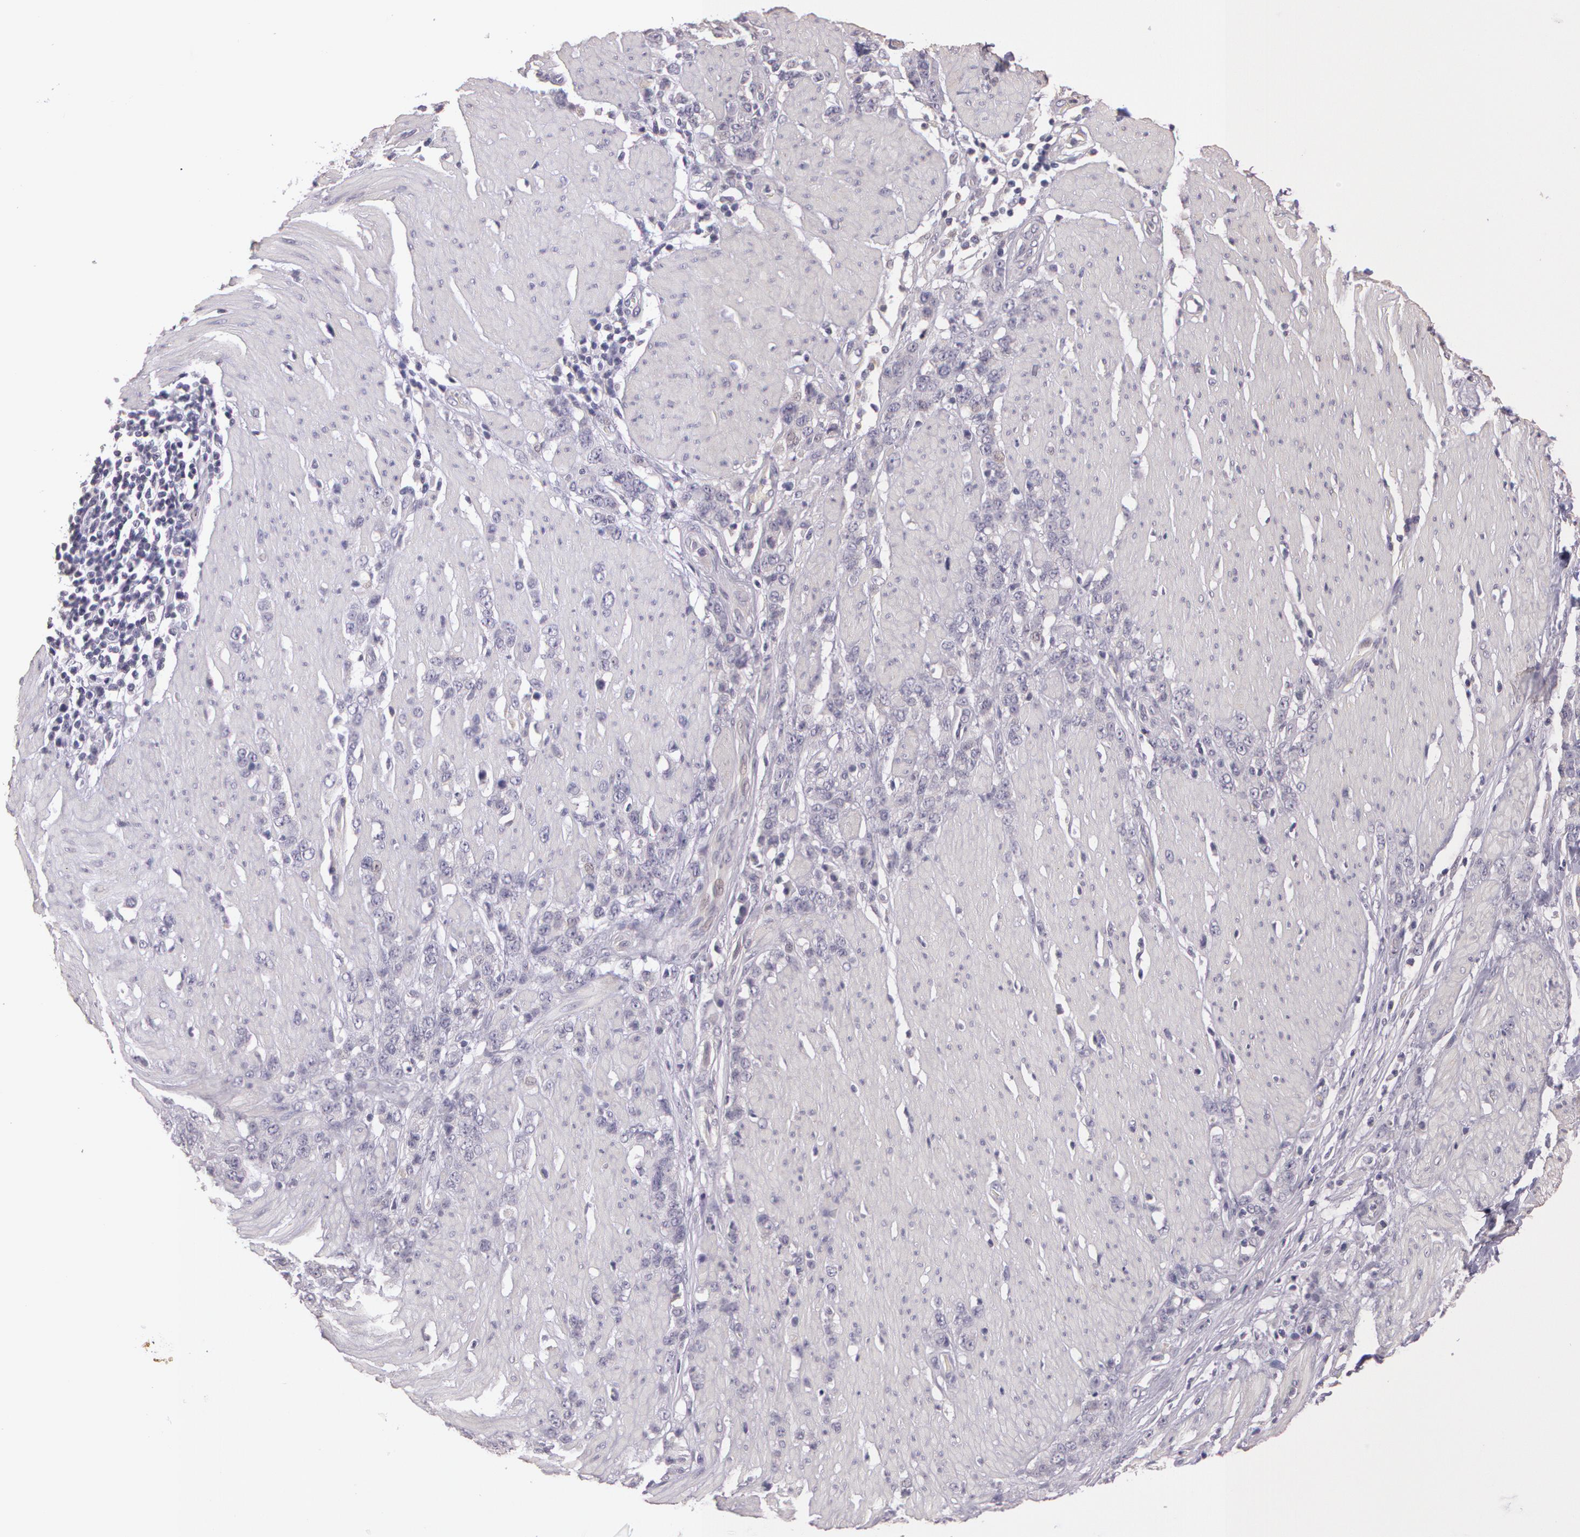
{"staining": {"intensity": "negative", "quantity": "none", "location": "none"}, "tissue": "stomach cancer", "cell_type": "Tumor cells", "image_type": "cancer", "snomed": [{"axis": "morphology", "description": "Adenocarcinoma, NOS"}, {"axis": "topography", "description": "Stomach, lower"}], "caption": "High power microscopy histopathology image of an IHC micrograph of stomach cancer (adenocarcinoma), revealing no significant expression in tumor cells.", "gene": "G2E3", "patient": {"sex": "male", "age": 88}}